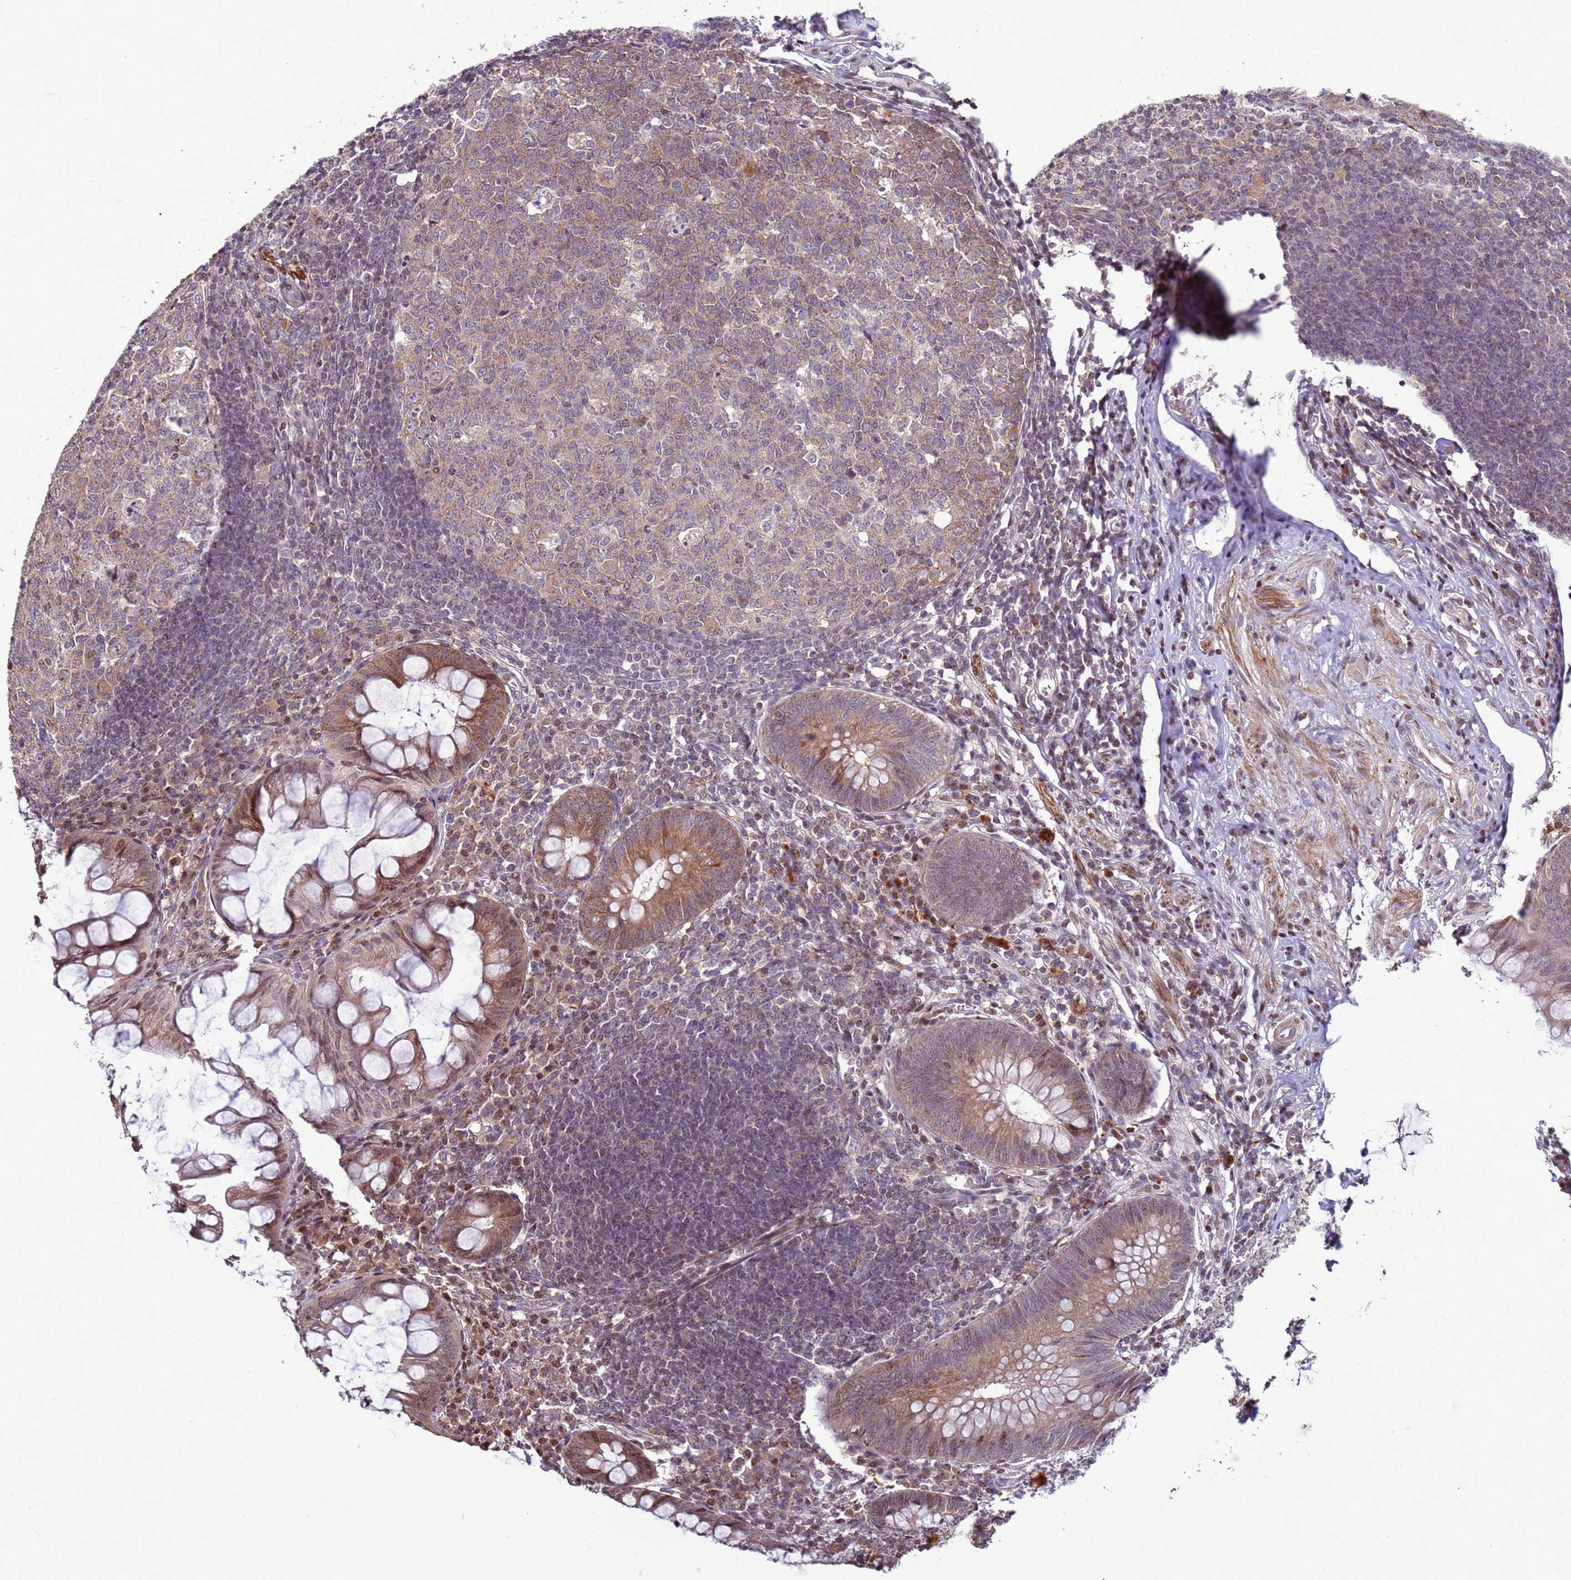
{"staining": {"intensity": "moderate", "quantity": "25%-75%", "location": "cytoplasmic/membranous,nuclear"}, "tissue": "appendix", "cell_type": "Glandular cells", "image_type": "normal", "snomed": [{"axis": "morphology", "description": "Normal tissue, NOS"}, {"axis": "topography", "description": "Appendix"}], "caption": "Immunohistochemical staining of normal appendix exhibits 25%-75% levels of moderate cytoplasmic/membranous,nuclear protein expression in approximately 25%-75% of glandular cells. Nuclei are stained in blue.", "gene": "HGH1", "patient": {"sex": "male", "age": 56}}